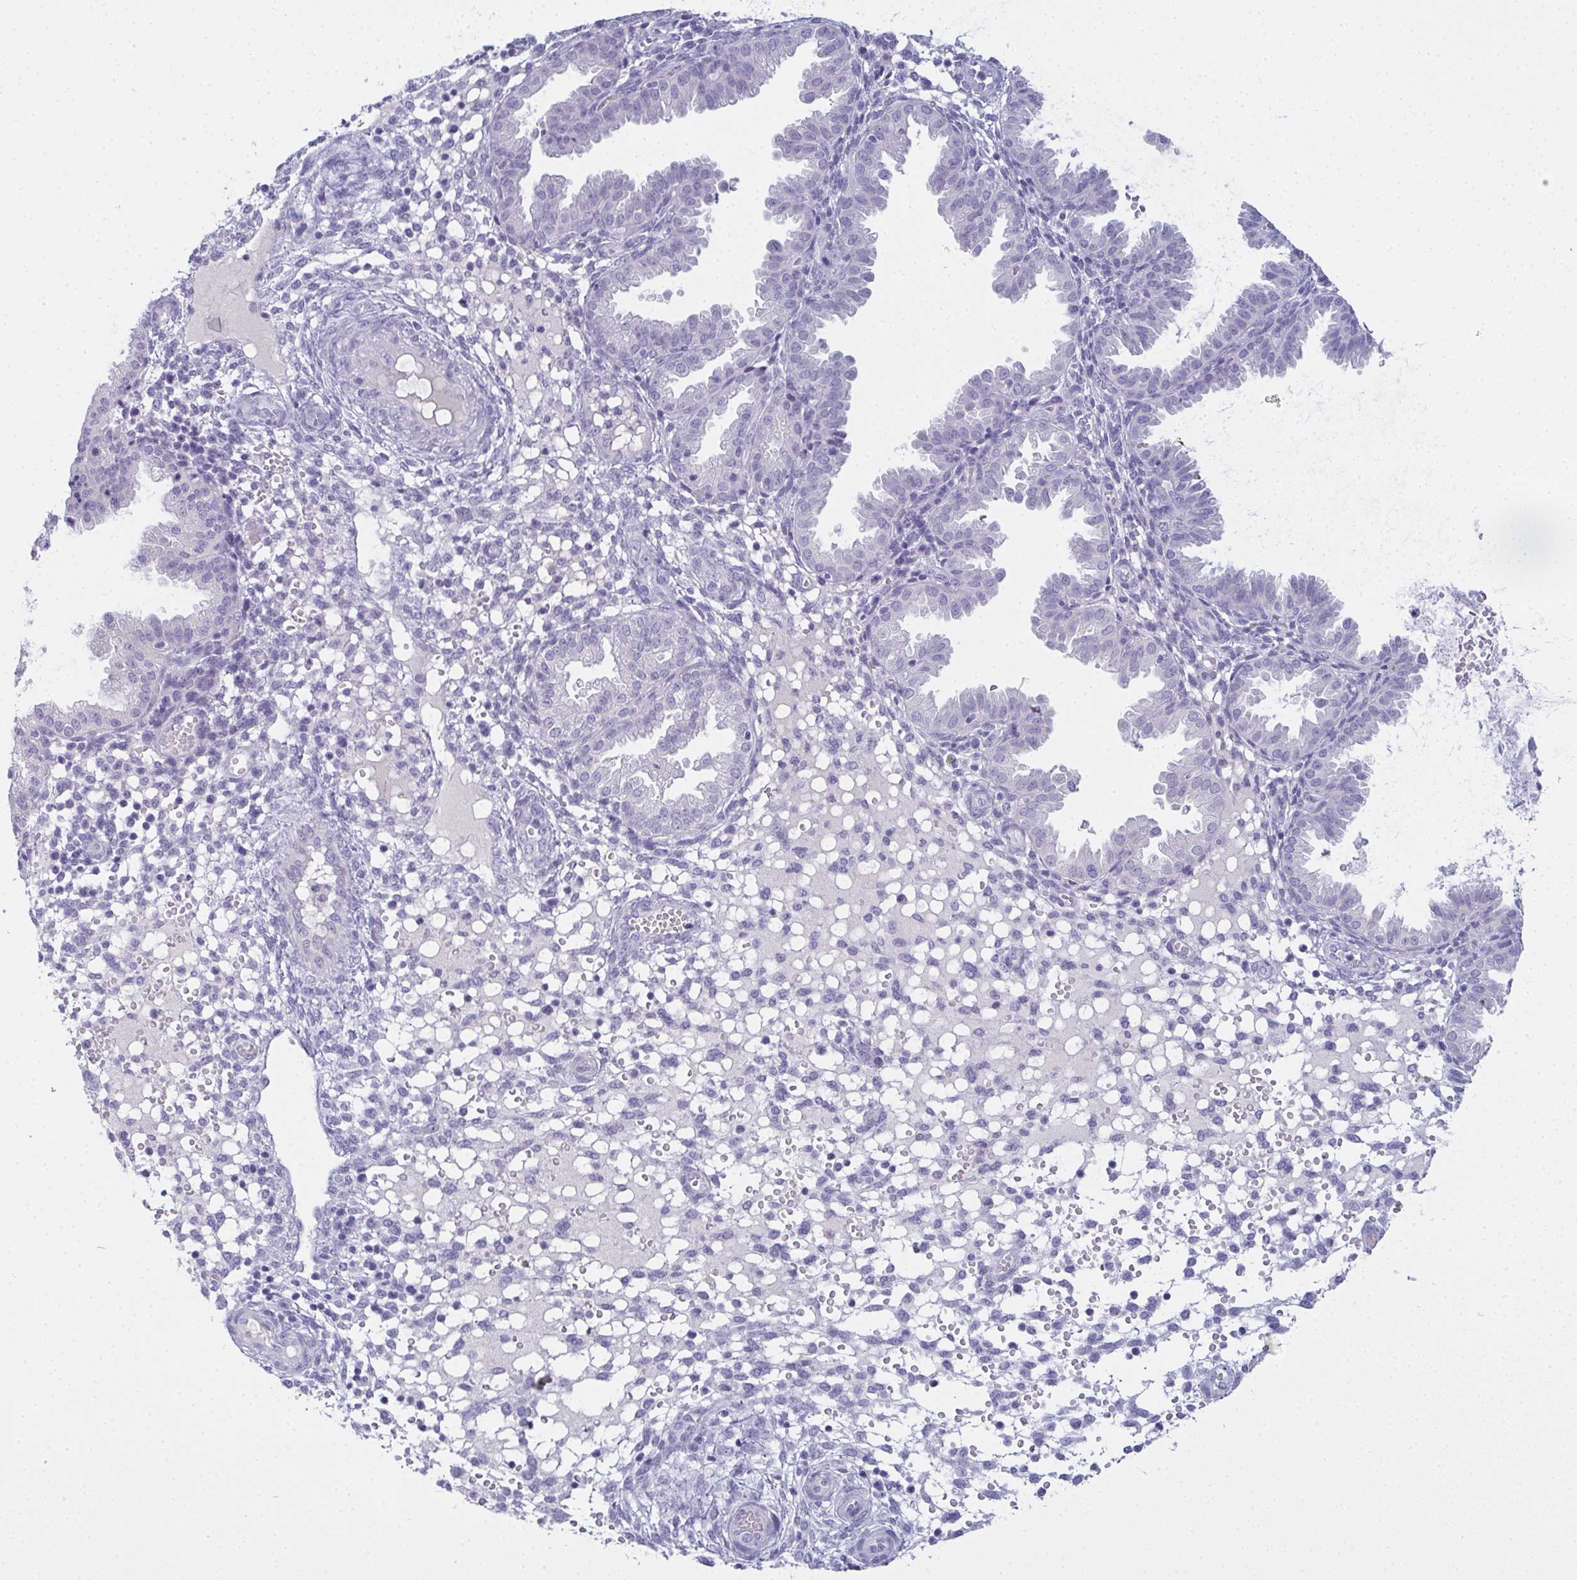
{"staining": {"intensity": "negative", "quantity": "none", "location": "none"}, "tissue": "endometrium", "cell_type": "Cells in endometrial stroma", "image_type": "normal", "snomed": [{"axis": "morphology", "description": "Normal tissue, NOS"}, {"axis": "topography", "description": "Endometrium"}], "caption": "This is an IHC photomicrograph of unremarkable human endometrium. There is no expression in cells in endometrial stroma.", "gene": "SLC36A2", "patient": {"sex": "female", "age": 33}}